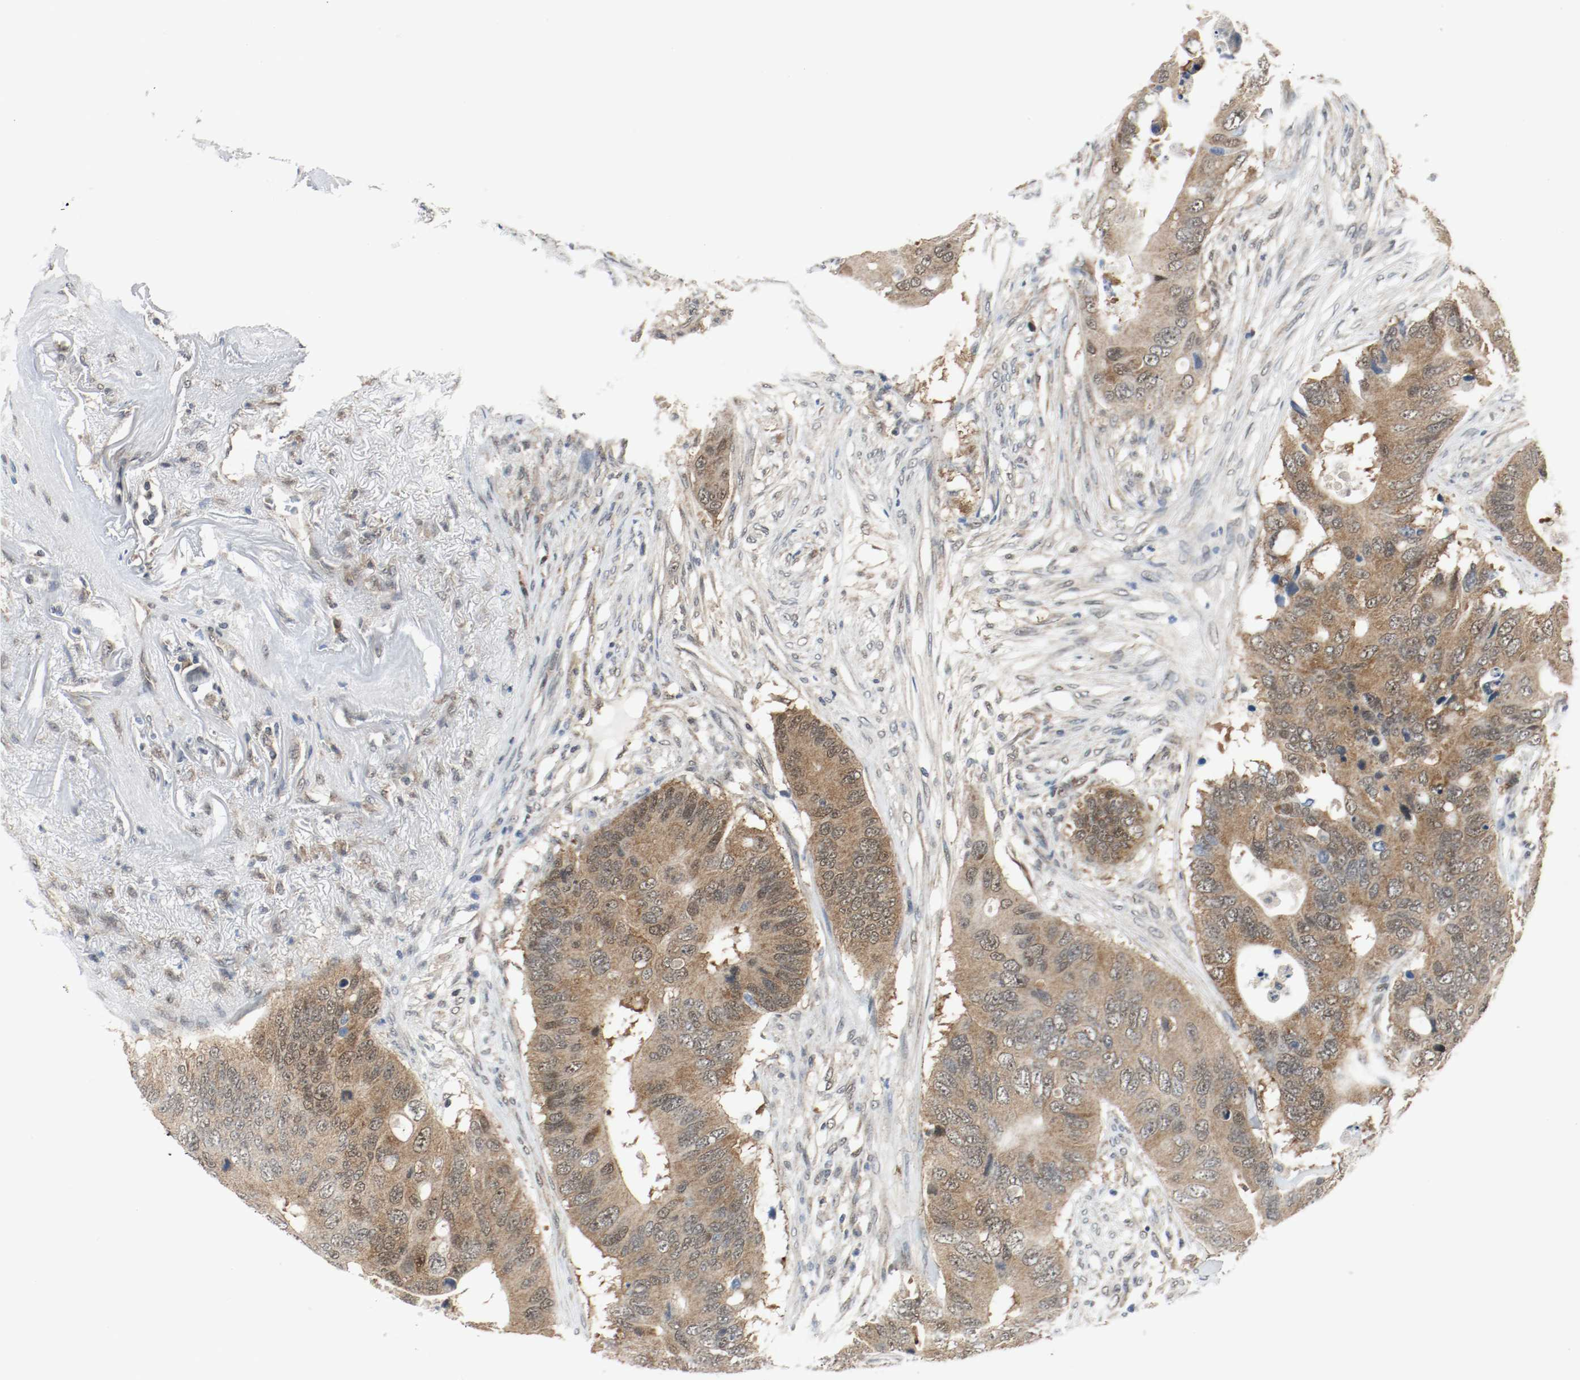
{"staining": {"intensity": "moderate", "quantity": ">75%", "location": "cytoplasmic/membranous,nuclear"}, "tissue": "colorectal cancer", "cell_type": "Tumor cells", "image_type": "cancer", "snomed": [{"axis": "morphology", "description": "Adenocarcinoma, NOS"}, {"axis": "topography", "description": "Colon"}], "caption": "An IHC image of neoplastic tissue is shown. Protein staining in brown highlights moderate cytoplasmic/membranous and nuclear positivity in colorectal cancer within tumor cells. (Brightfield microscopy of DAB IHC at high magnification).", "gene": "PPME1", "patient": {"sex": "male", "age": 71}}